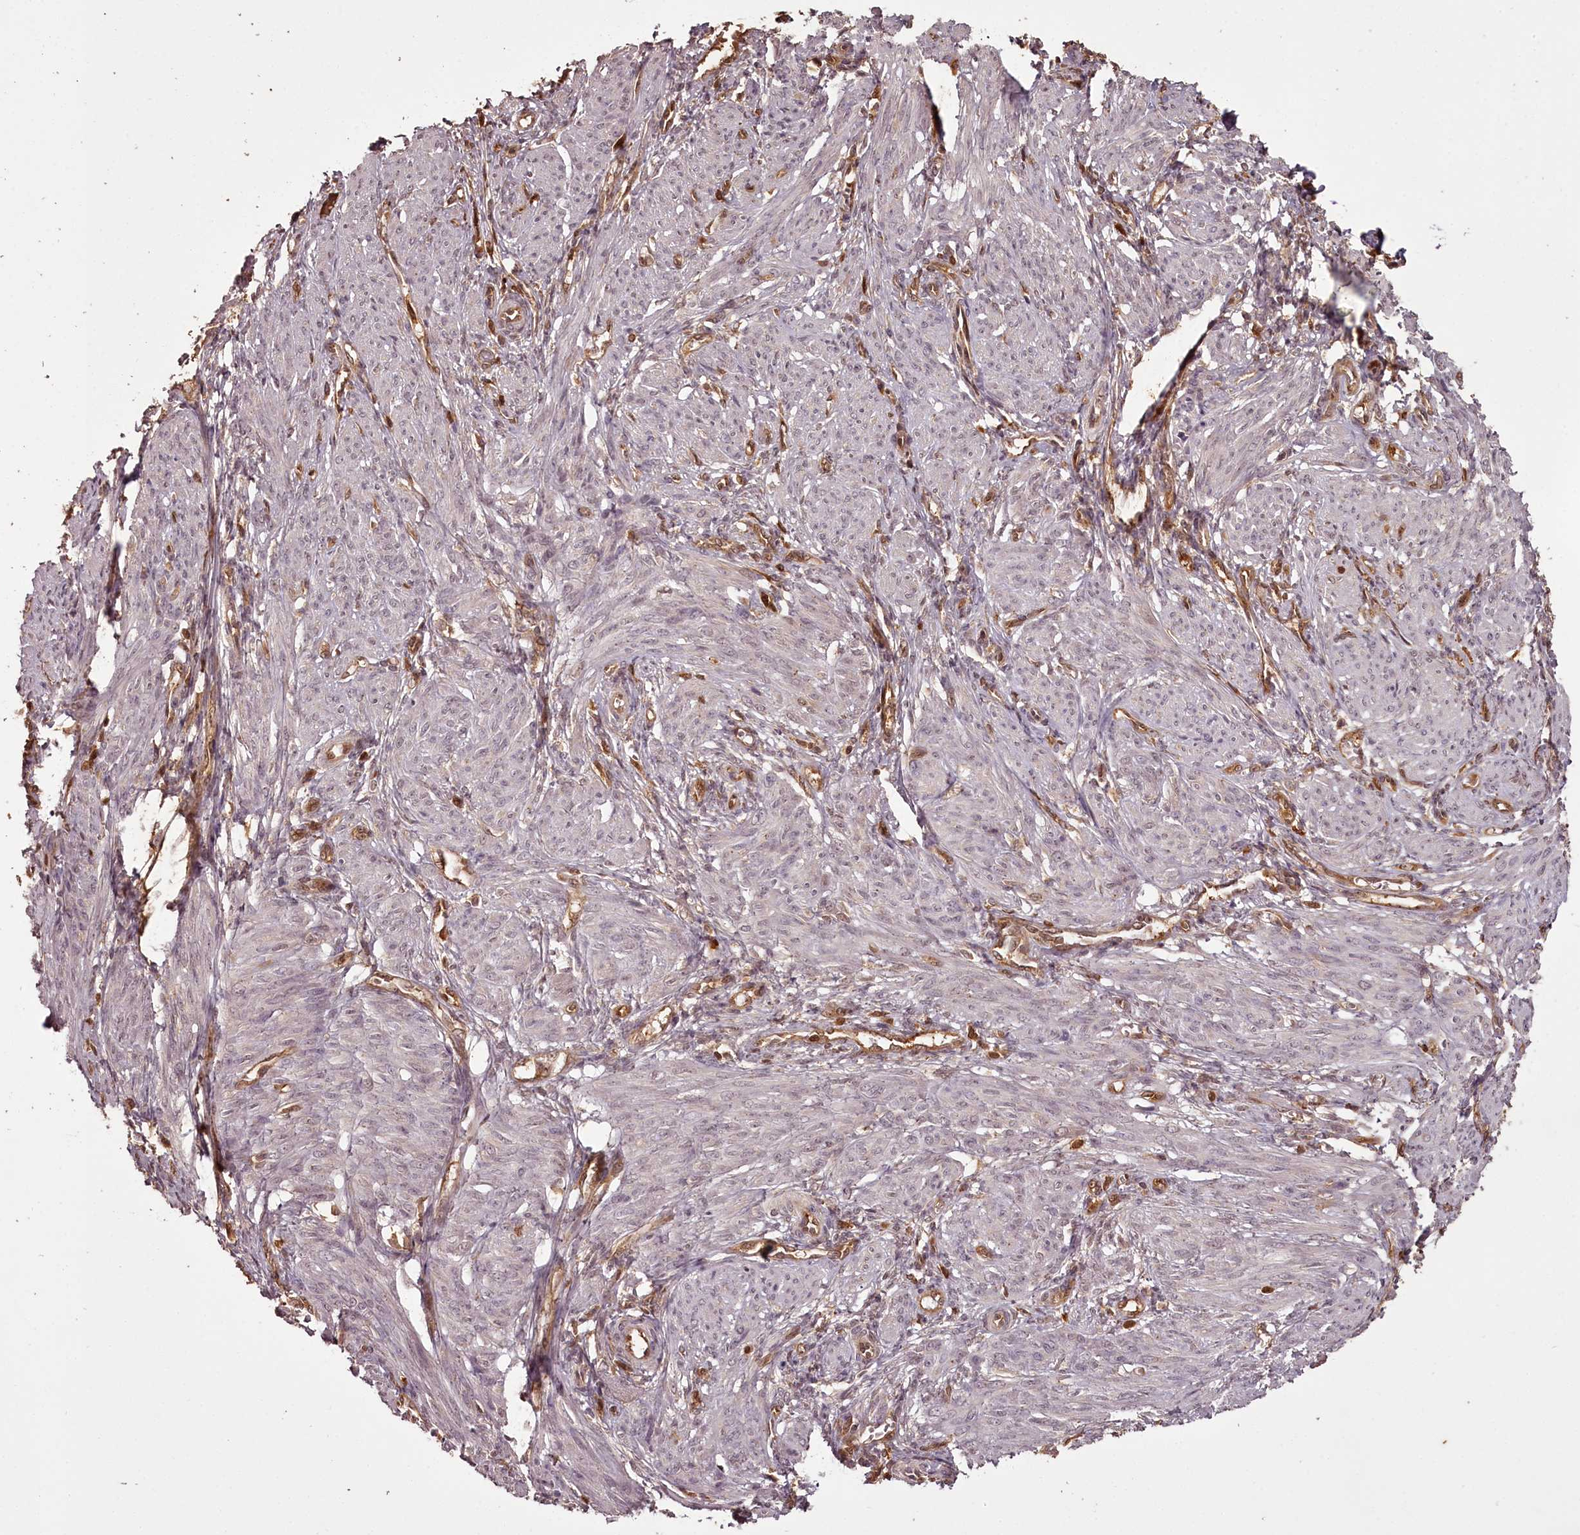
{"staining": {"intensity": "weak", "quantity": "25%-75%", "location": "nuclear"}, "tissue": "smooth muscle", "cell_type": "Smooth muscle cells", "image_type": "normal", "snomed": [{"axis": "morphology", "description": "Normal tissue, NOS"}, {"axis": "topography", "description": "Smooth muscle"}], "caption": "Protein expression analysis of unremarkable smooth muscle displays weak nuclear staining in approximately 25%-75% of smooth muscle cells.", "gene": "NPRL2", "patient": {"sex": "female", "age": 39}}